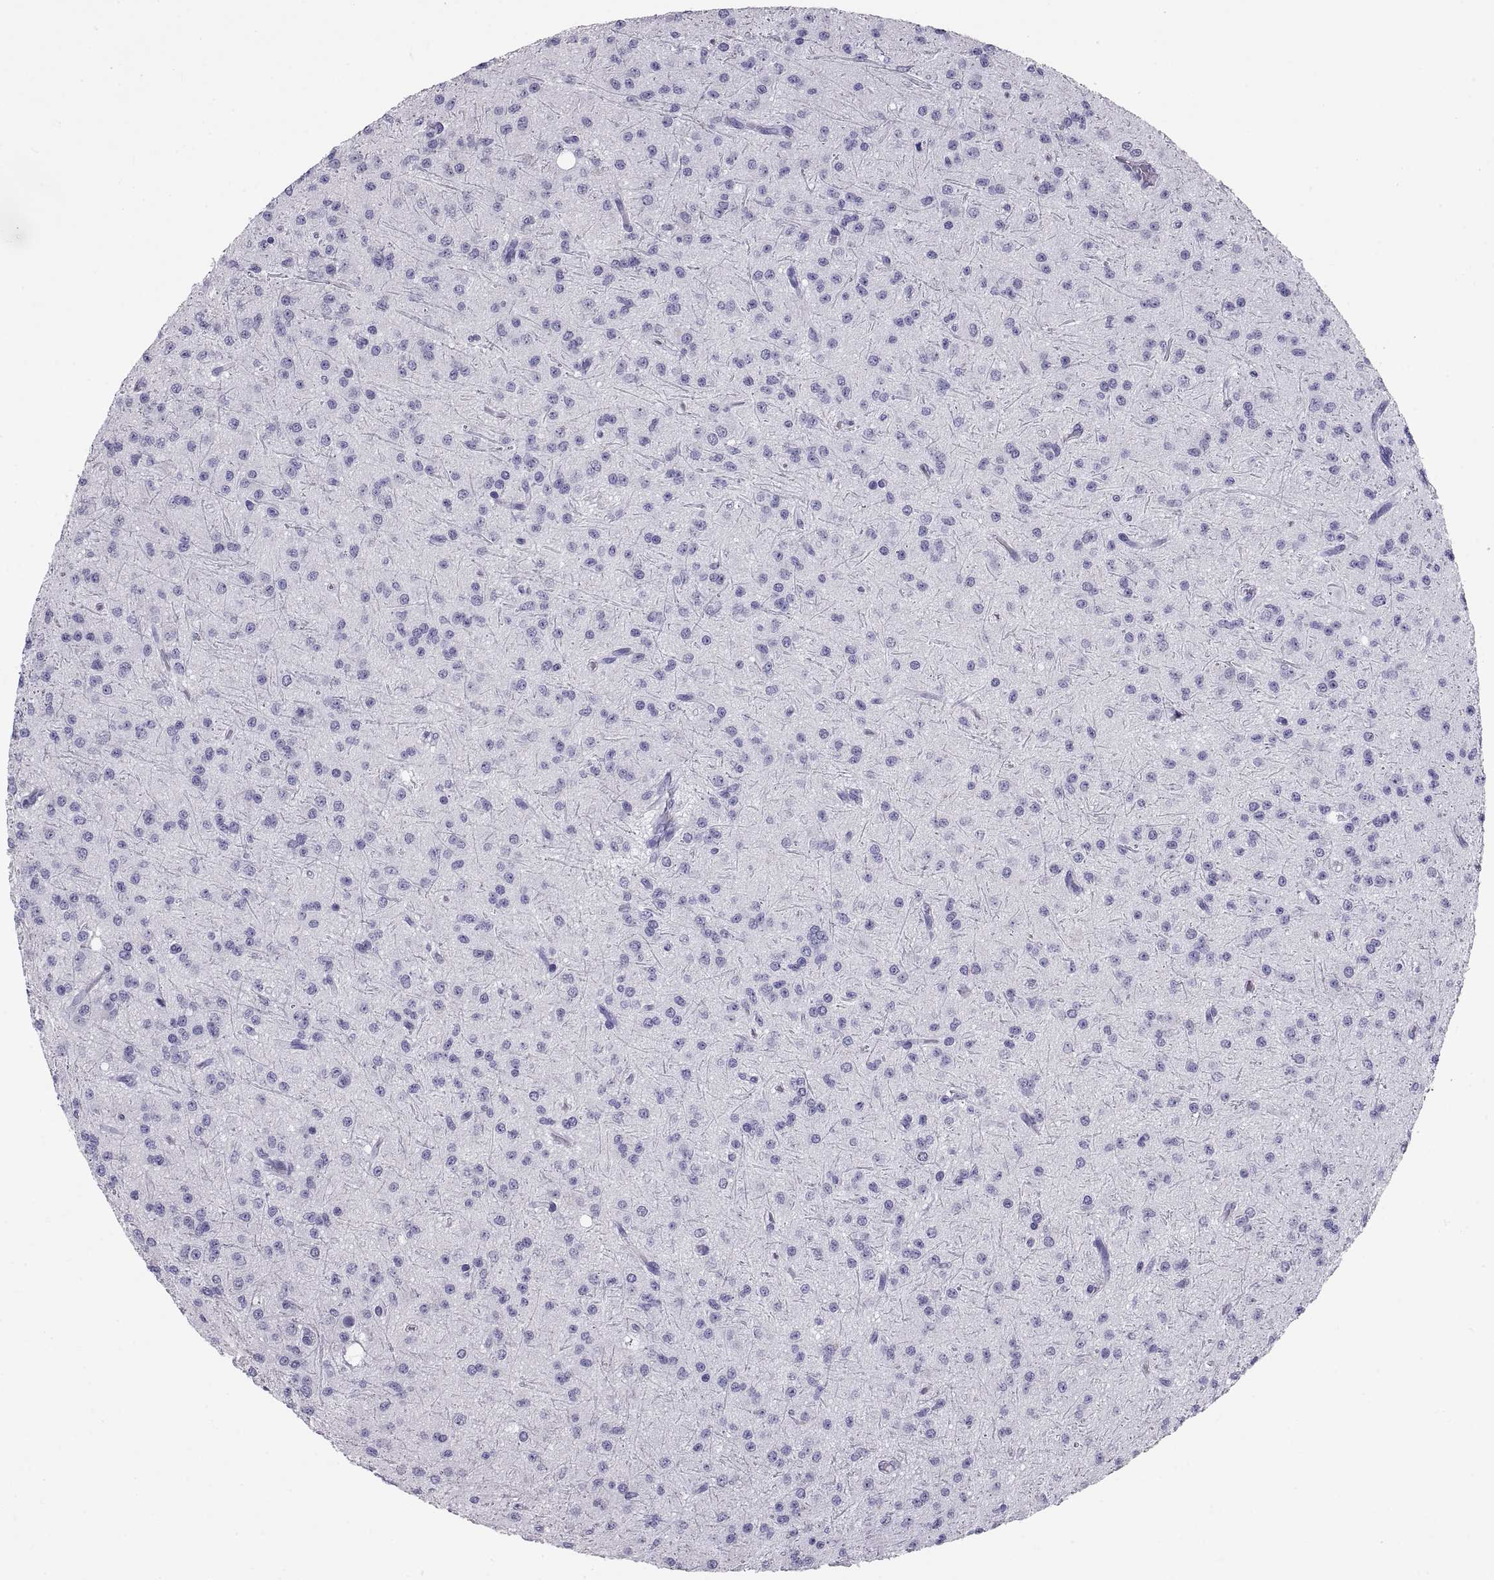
{"staining": {"intensity": "negative", "quantity": "none", "location": "none"}, "tissue": "glioma", "cell_type": "Tumor cells", "image_type": "cancer", "snomed": [{"axis": "morphology", "description": "Glioma, malignant, Low grade"}, {"axis": "topography", "description": "Brain"}], "caption": "Immunohistochemistry (IHC) micrograph of neoplastic tissue: glioma stained with DAB demonstrates no significant protein positivity in tumor cells.", "gene": "CT47A10", "patient": {"sex": "male", "age": 27}}